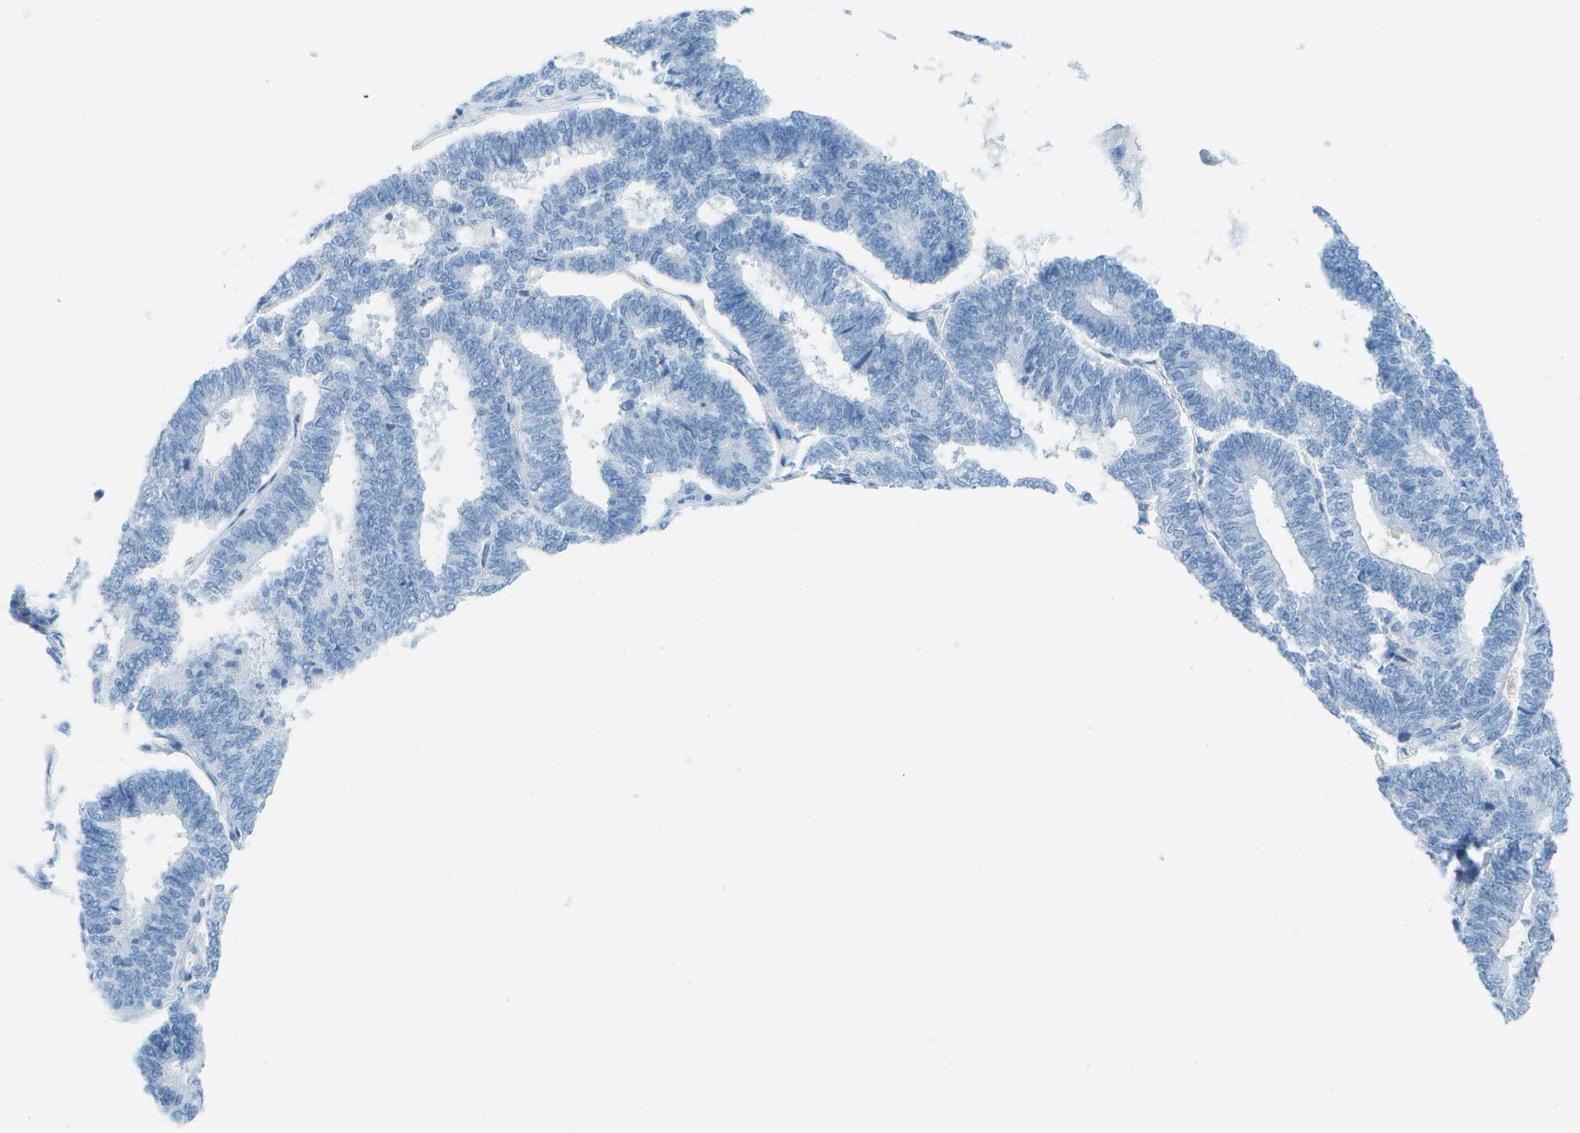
{"staining": {"intensity": "negative", "quantity": "none", "location": "none"}, "tissue": "endometrial cancer", "cell_type": "Tumor cells", "image_type": "cancer", "snomed": [{"axis": "morphology", "description": "Adenocarcinoma, NOS"}, {"axis": "topography", "description": "Endometrium"}], "caption": "A micrograph of adenocarcinoma (endometrial) stained for a protein exhibits no brown staining in tumor cells.", "gene": "C1S", "patient": {"sex": "female", "age": 70}}